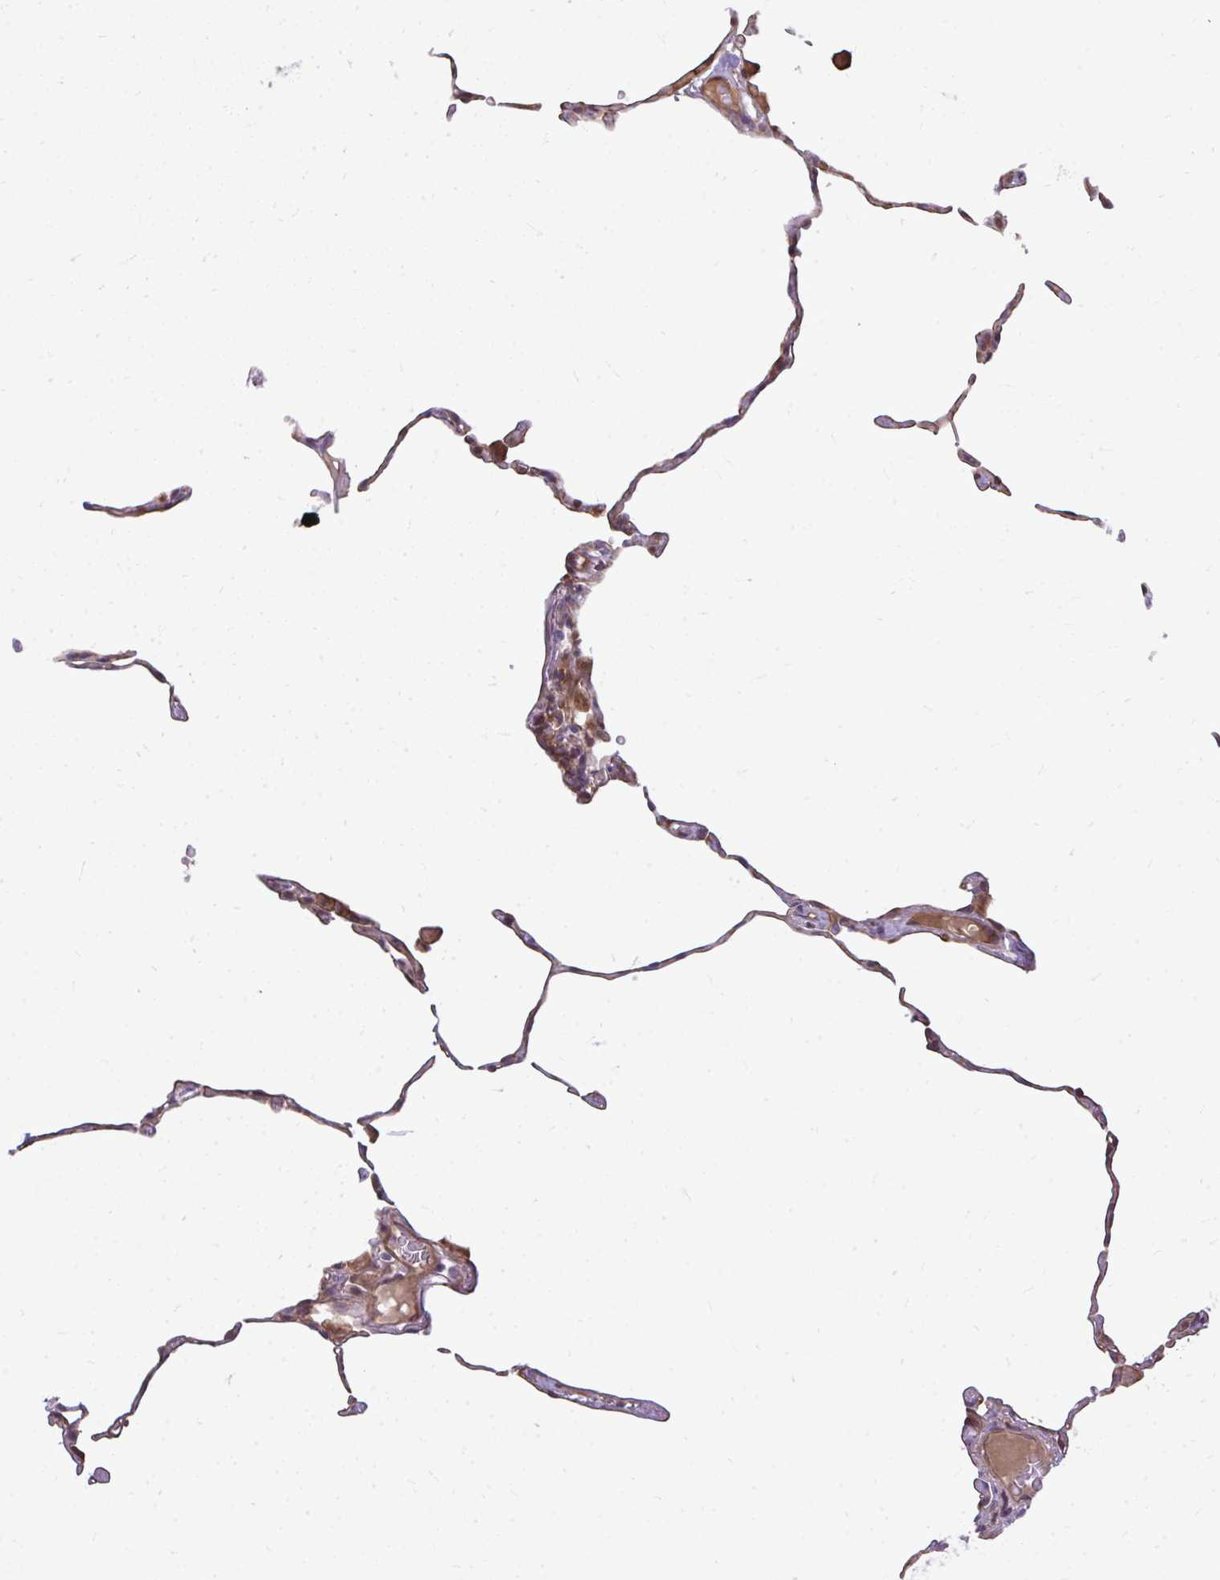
{"staining": {"intensity": "moderate", "quantity": "25%-75%", "location": "cytoplasmic/membranous"}, "tissue": "lung", "cell_type": "Alveolar cells", "image_type": "normal", "snomed": [{"axis": "morphology", "description": "Normal tissue, NOS"}, {"axis": "topography", "description": "Lung"}], "caption": "Protein staining of normal lung shows moderate cytoplasmic/membranous expression in about 25%-75% of alveolar cells.", "gene": "ZSCAN9", "patient": {"sex": "female", "age": 57}}